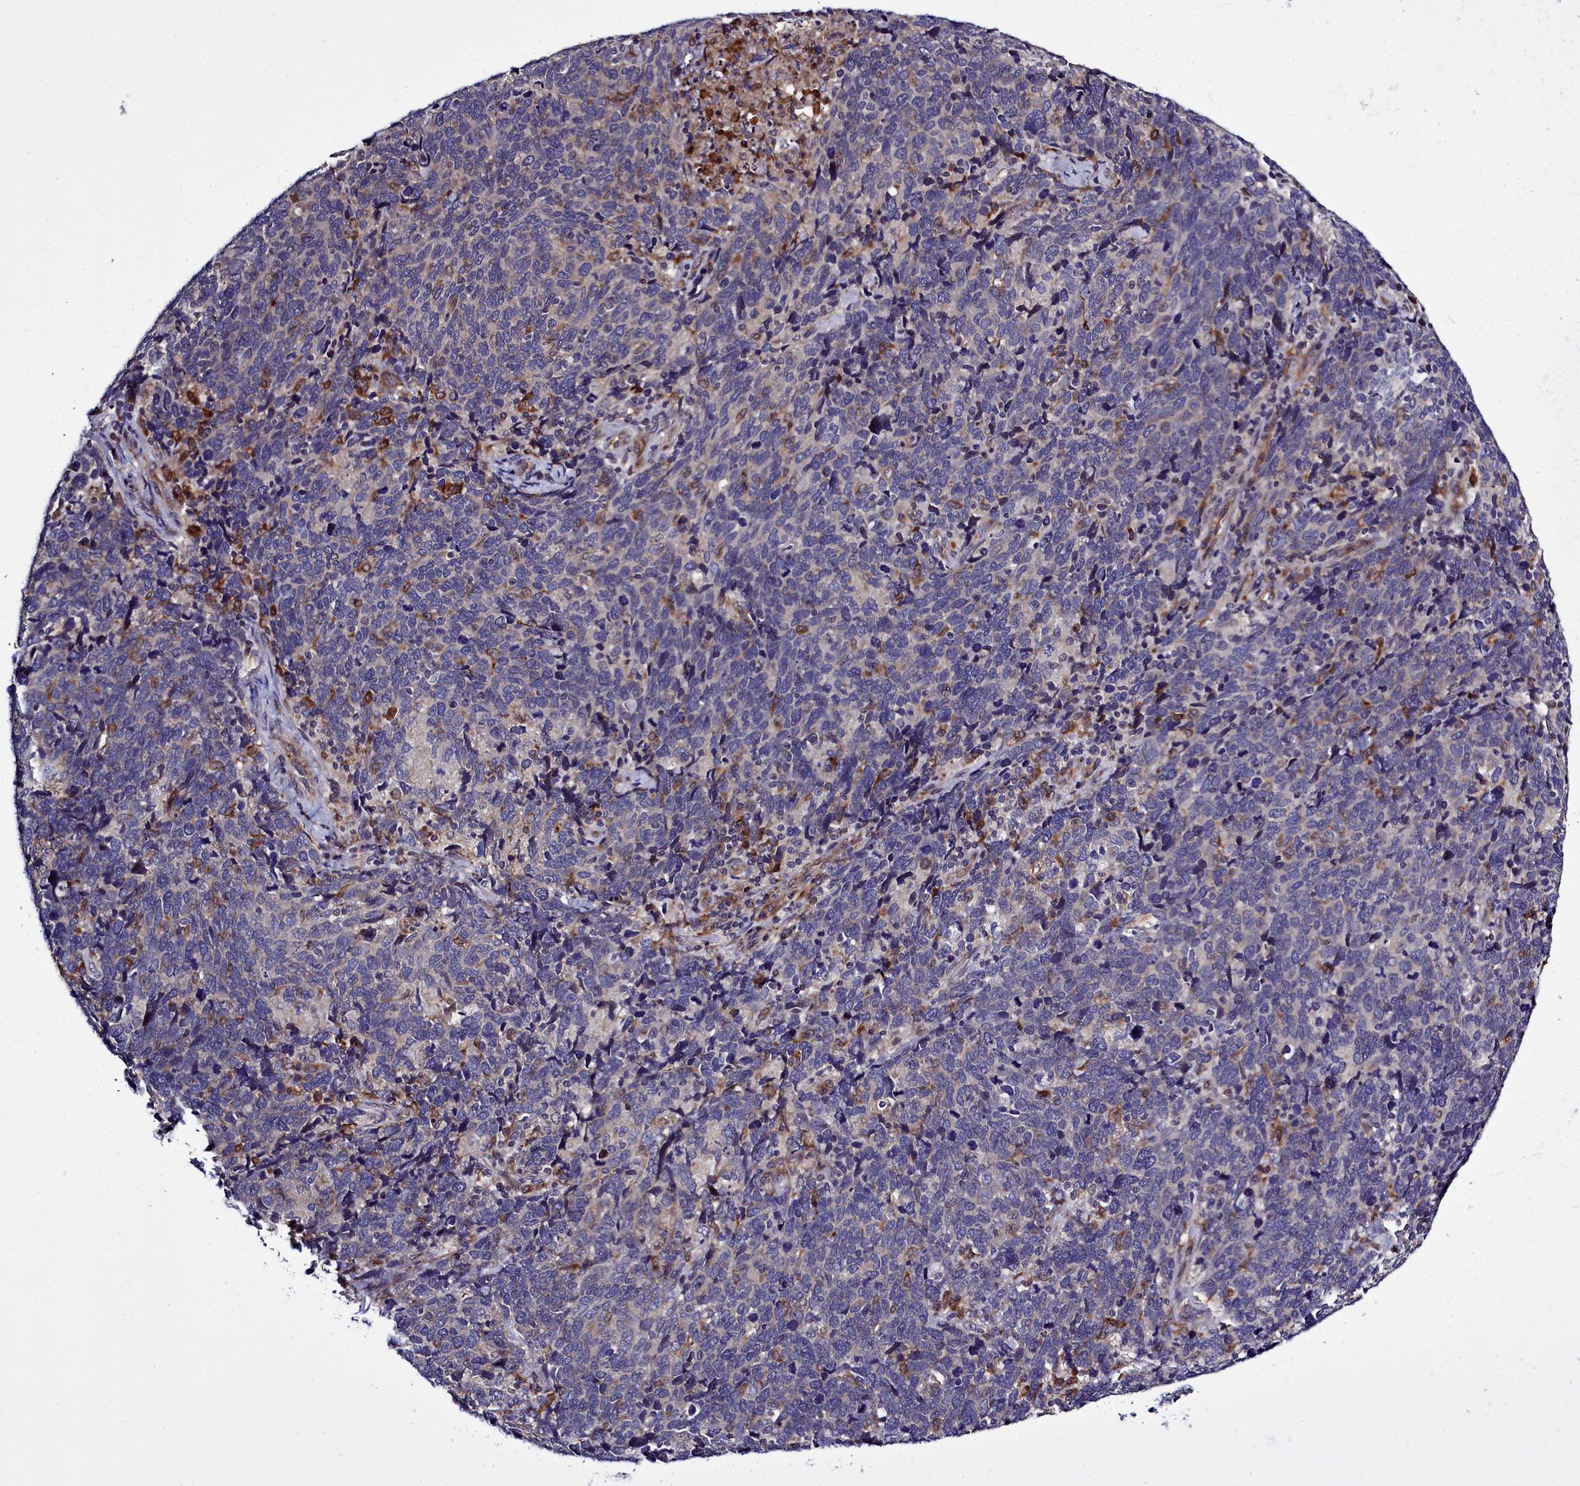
{"staining": {"intensity": "negative", "quantity": "none", "location": "none"}, "tissue": "cervical cancer", "cell_type": "Tumor cells", "image_type": "cancer", "snomed": [{"axis": "morphology", "description": "Squamous cell carcinoma, NOS"}, {"axis": "topography", "description": "Cervix"}], "caption": "Human cervical squamous cell carcinoma stained for a protein using immunohistochemistry (IHC) displays no expression in tumor cells.", "gene": "RAPGEF4", "patient": {"sex": "female", "age": 41}}